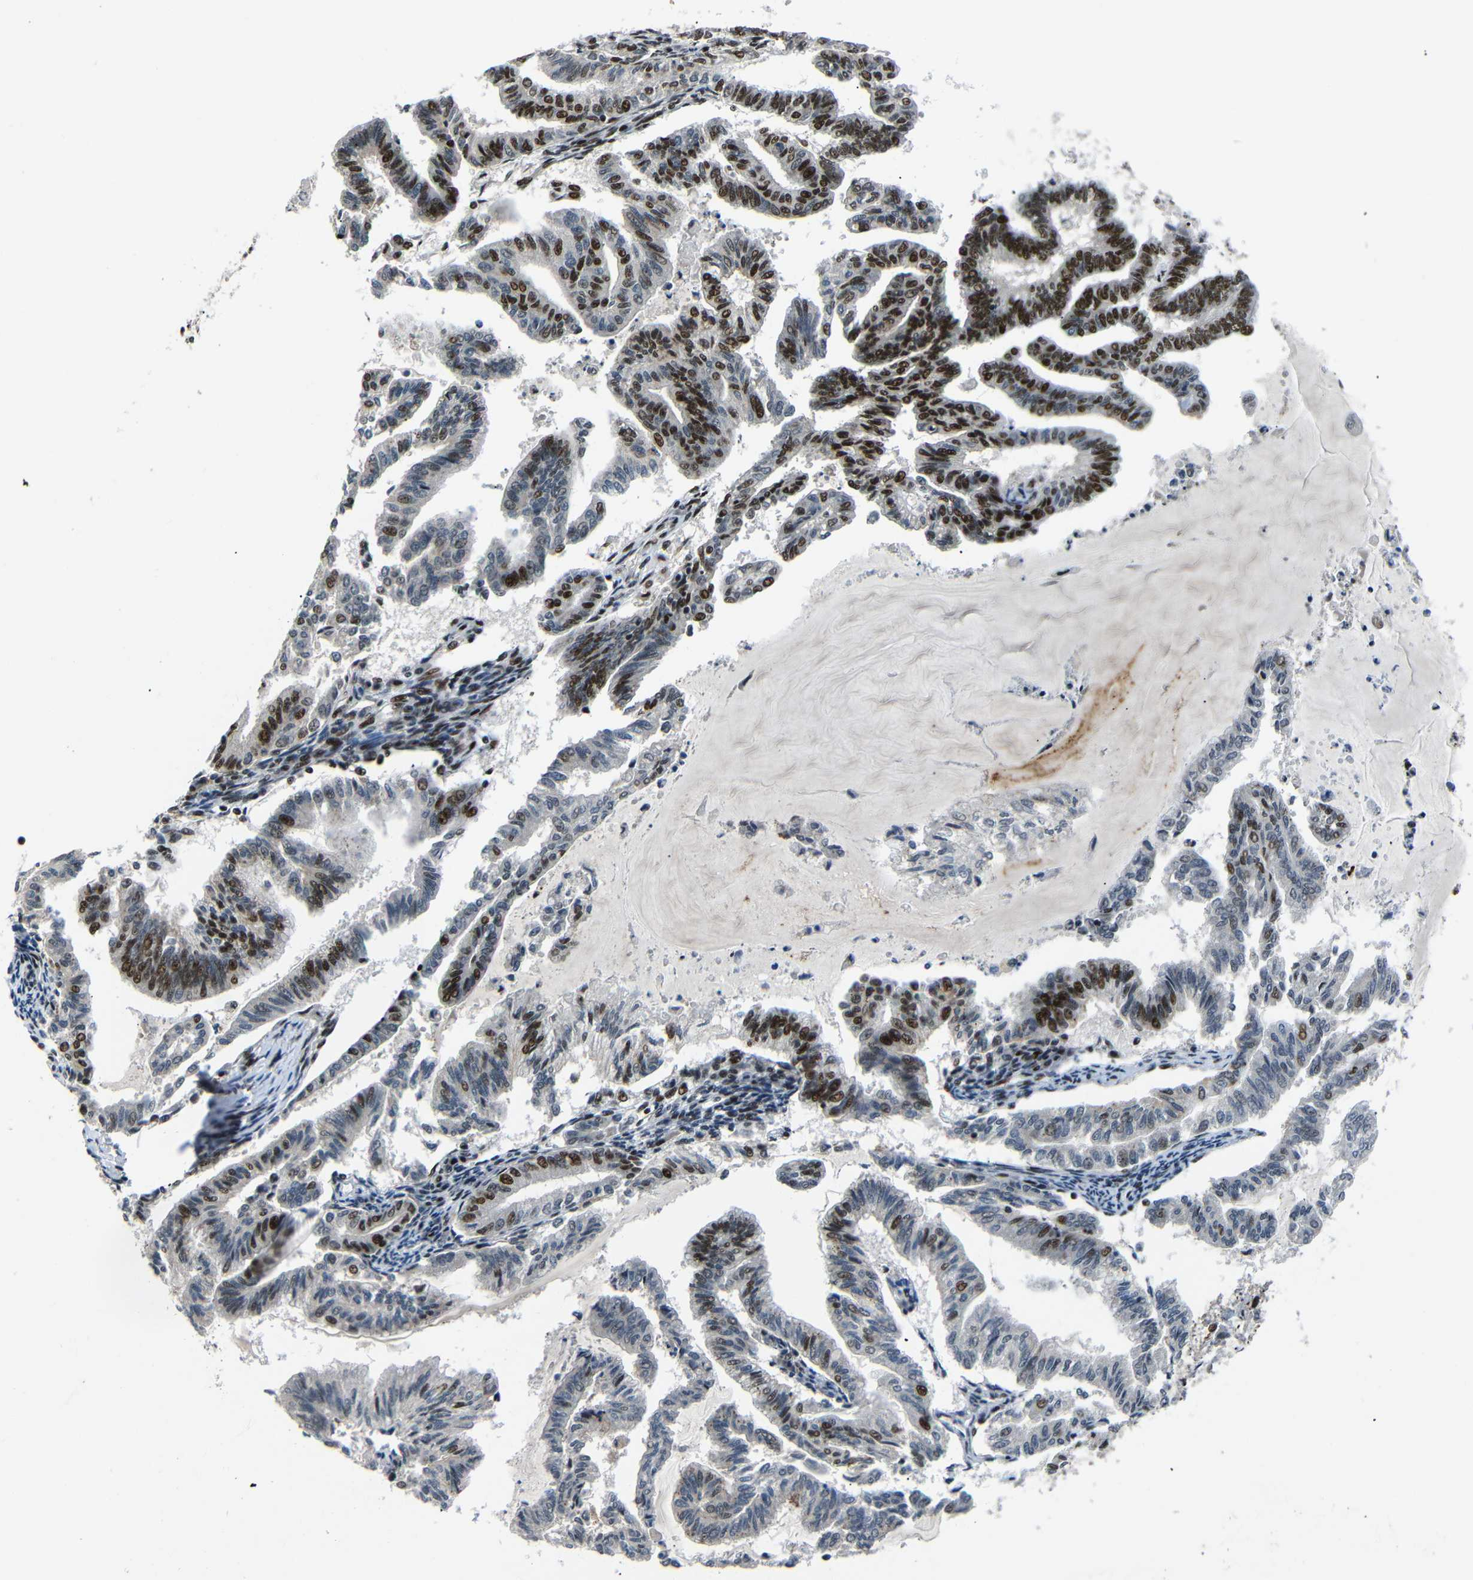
{"staining": {"intensity": "strong", "quantity": "25%-75%", "location": "nuclear"}, "tissue": "endometrial cancer", "cell_type": "Tumor cells", "image_type": "cancer", "snomed": [{"axis": "morphology", "description": "Adenocarcinoma, NOS"}, {"axis": "topography", "description": "Endometrium"}], "caption": "DAB immunohistochemical staining of human endometrial adenocarcinoma reveals strong nuclear protein expression in approximately 25%-75% of tumor cells. Using DAB (3,3'-diaminobenzidine) (brown) and hematoxylin (blue) stains, captured at high magnification using brightfield microscopy.", "gene": "SETDB2", "patient": {"sex": "female", "age": 79}}